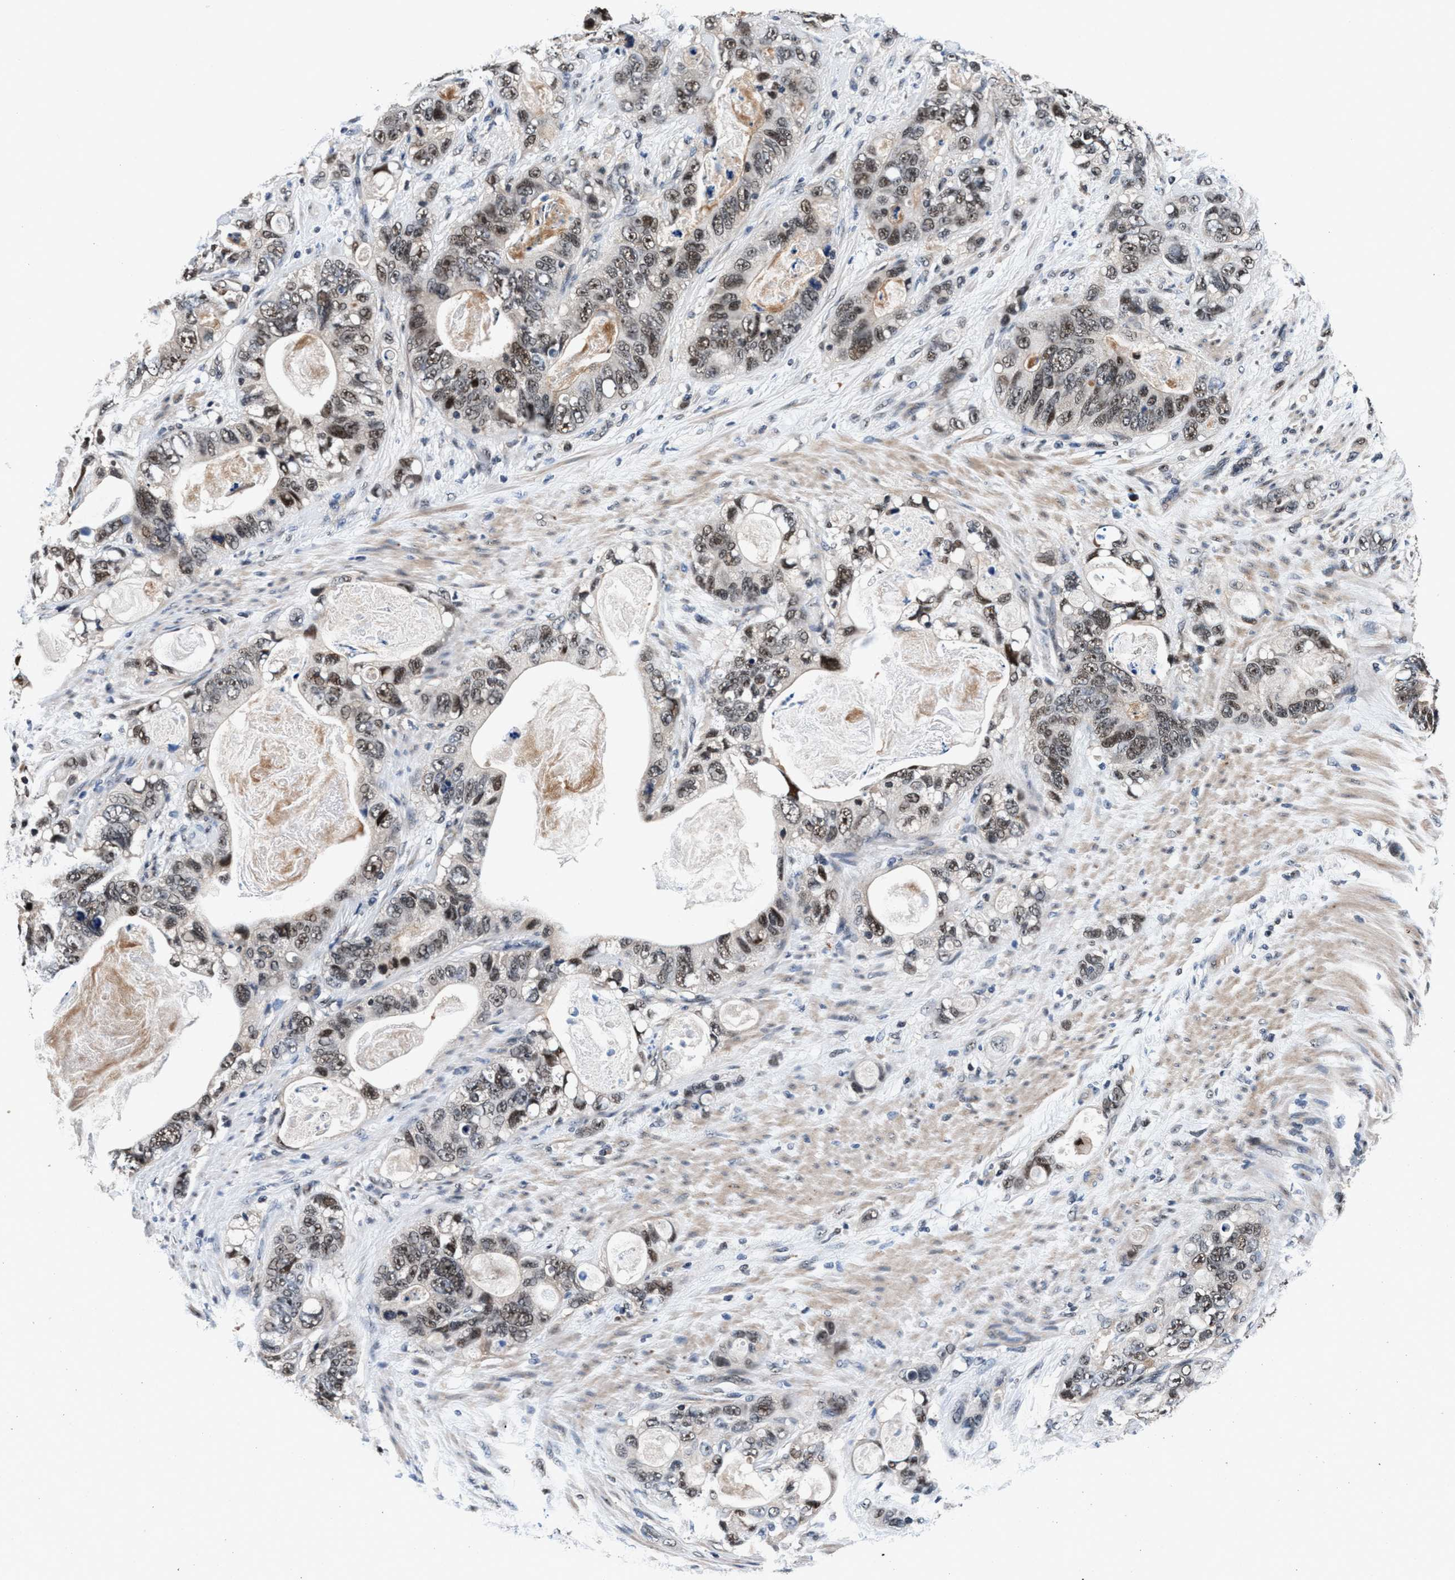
{"staining": {"intensity": "moderate", "quantity": ">75%", "location": "nuclear"}, "tissue": "stomach cancer", "cell_type": "Tumor cells", "image_type": "cancer", "snomed": [{"axis": "morphology", "description": "Normal tissue, NOS"}, {"axis": "morphology", "description": "Adenocarcinoma, NOS"}, {"axis": "topography", "description": "Stomach"}], "caption": "Immunohistochemistry photomicrograph of stomach cancer (adenocarcinoma) stained for a protein (brown), which shows medium levels of moderate nuclear expression in approximately >75% of tumor cells.", "gene": "USP16", "patient": {"sex": "female", "age": 89}}